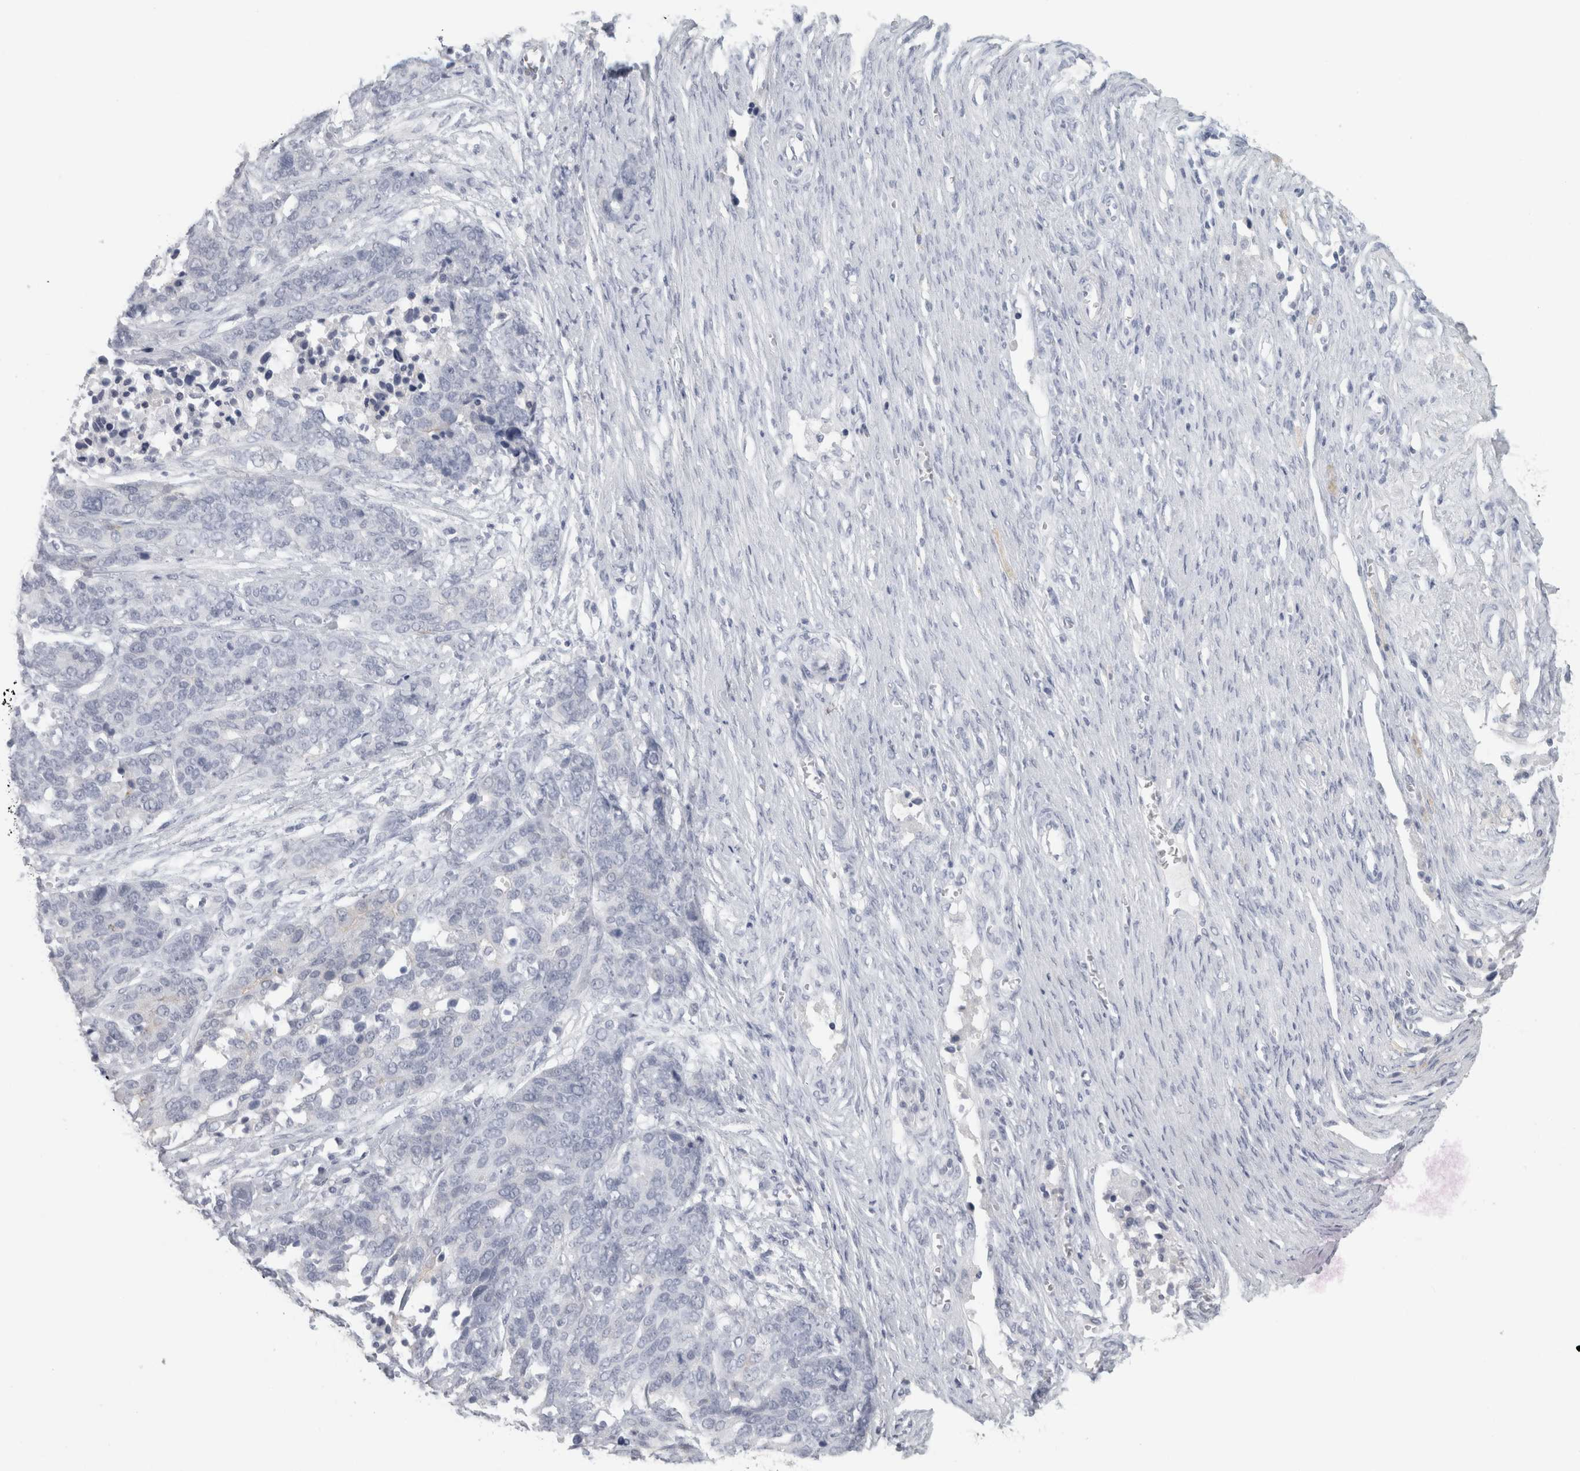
{"staining": {"intensity": "negative", "quantity": "none", "location": "none"}, "tissue": "ovarian cancer", "cell_type": "Tumor cells", "image_type": "cancer", "snomed": [{"axis": "morphology", "description": "Cystadenocarcinoma, serous, NOS"}, {"axis": "topography", "description": "Ovary"}], "caption": "DAB (3,3'-diaminobenzidine) immunohistochemical staining of human ovarian cancer (serous cystadenocarcinoma) demonstrates no significant positivity in tumor cells.", "gene": "SLC28A3", "patient": {"sex": "female", "age": 44}}